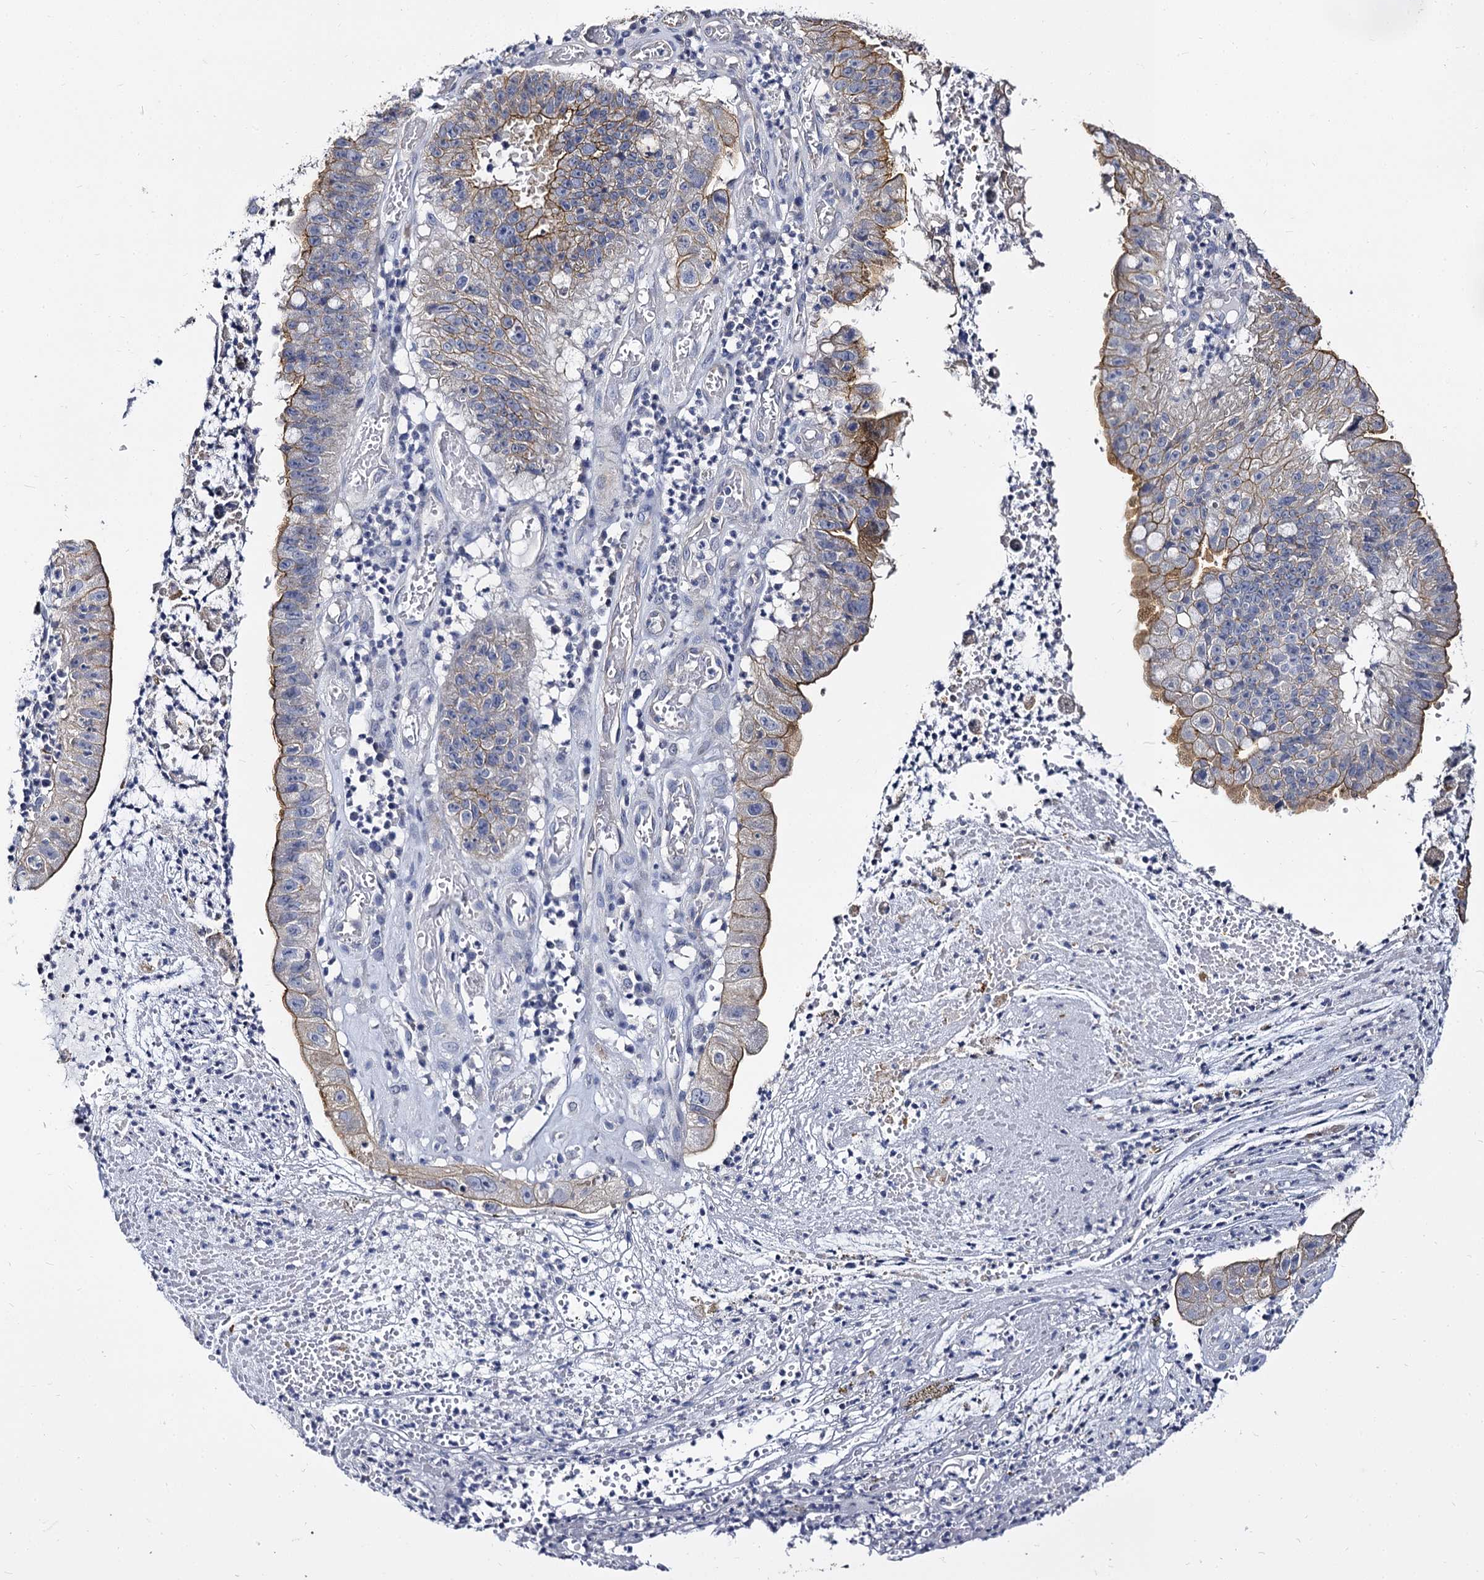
{"staining": {"intensity": "moderate", "quantity": "25%-75%", "location": "cytoplasmic/membranous"}, "tissue": "stomach cancer", "cell_type": "Tumor cells", "image_type": "cancer", "snomed": [{"axis": "morphology", "description": "Adenocarcinoma, NOS"}, {"axis": "topography", "description": "Stomach"}], "caption": "A high-resolution image shows immunohistochemistry staining of stomach adenocarcinoma, which exhibits moderate cytoplasmic/membranous positivity in about 25%-75% of tumor cells.", "gene": "CBFB", "patient": {"sex": "male", "age": 59}}